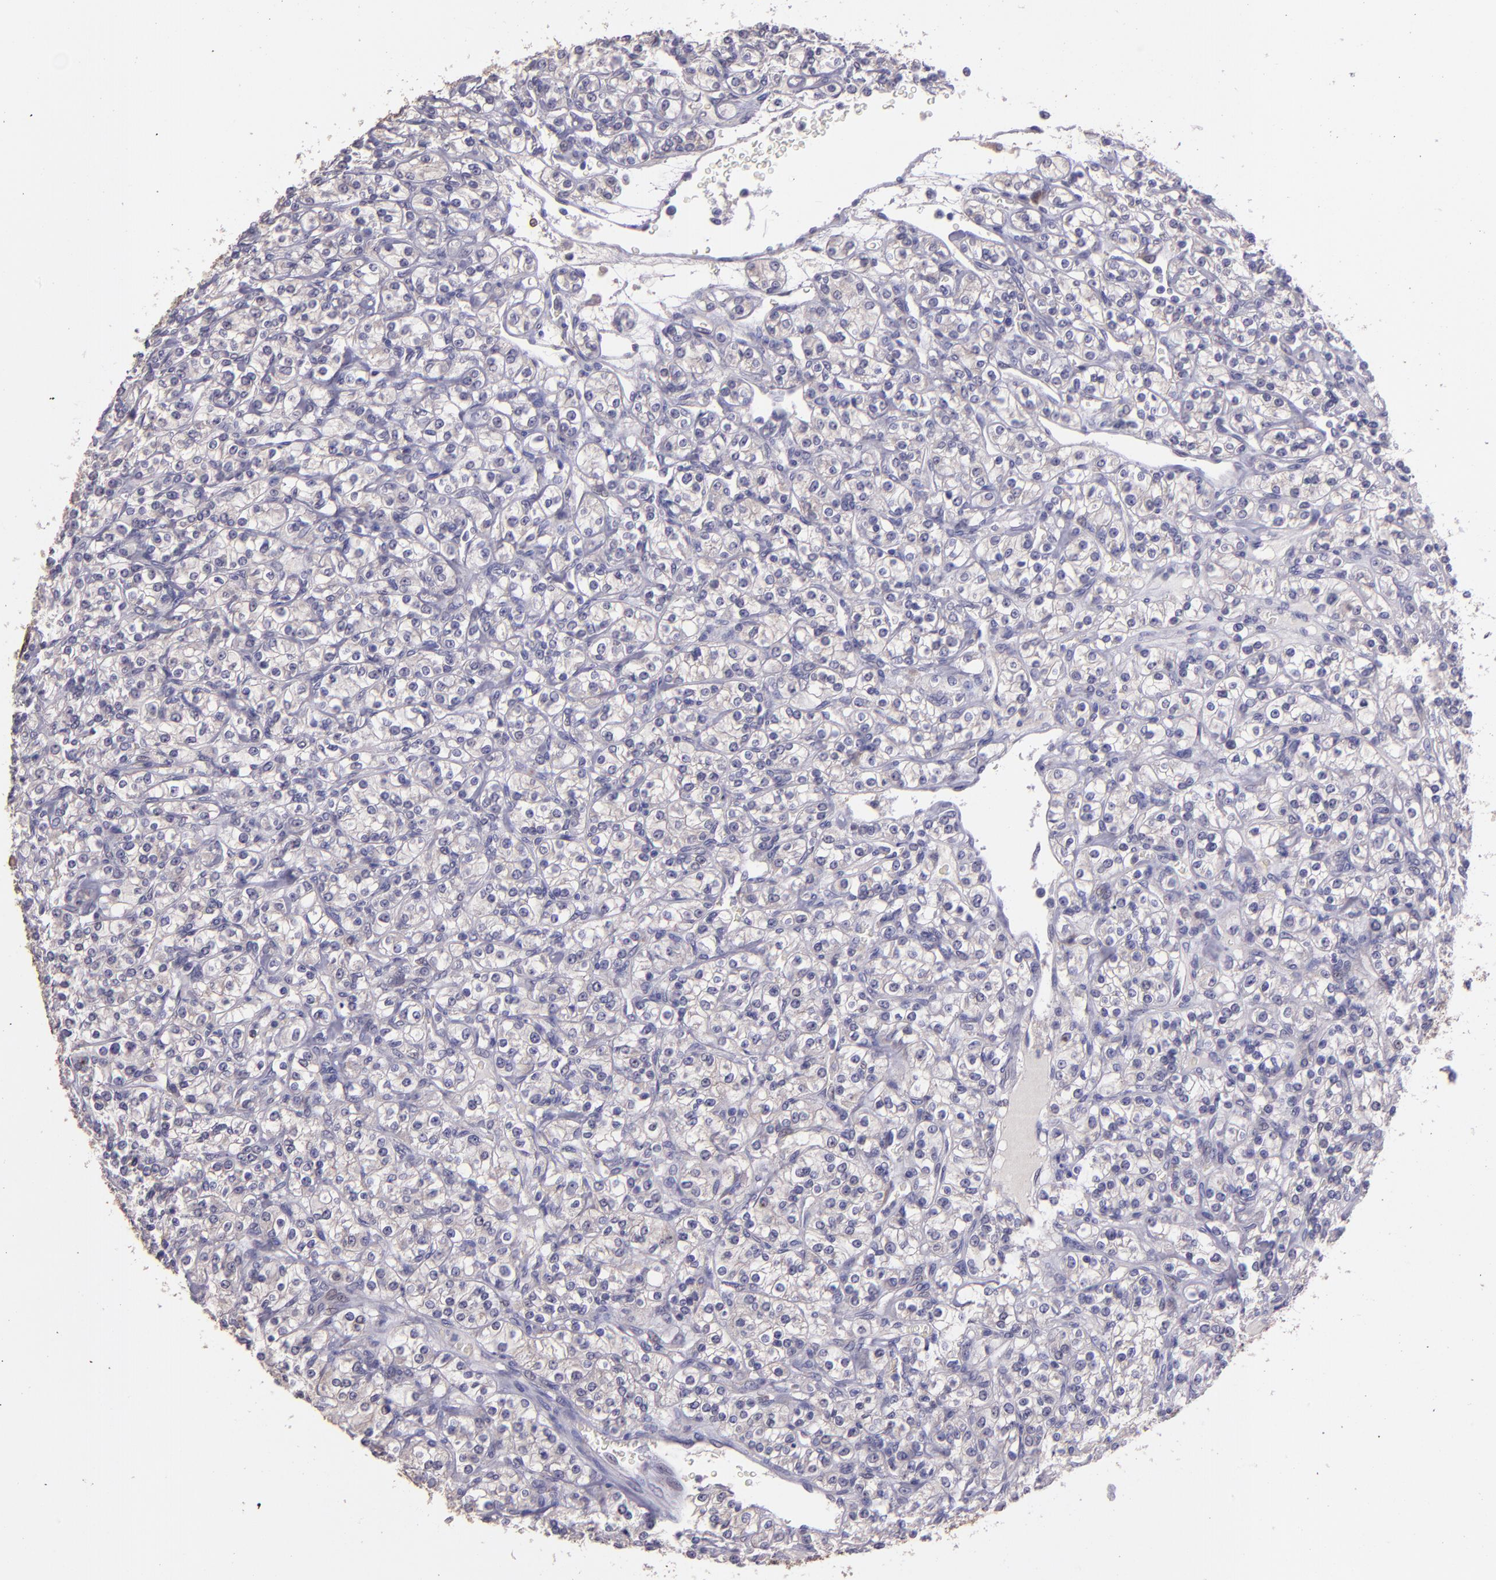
{"staining": {"intensity": "negative", "quantity": "none", "location": "none"}, "tissue": "renal cancer", "cell_type": "Tumor cells", "image_type": "cancer", "snomed": [{"axis": "morphology", "description": "Adenocarcinoma, NOS"}, {"axis": "topography", "description": "Kidney"}], "caption": "Immunohistochemistry histopathology image of renal cancer (adenocarcinoma) stained for a protein (brown), which exhibits no staining in tumor cells.", "gene": "PAPPA", "patient": {"sex": "male", "age": 77}}